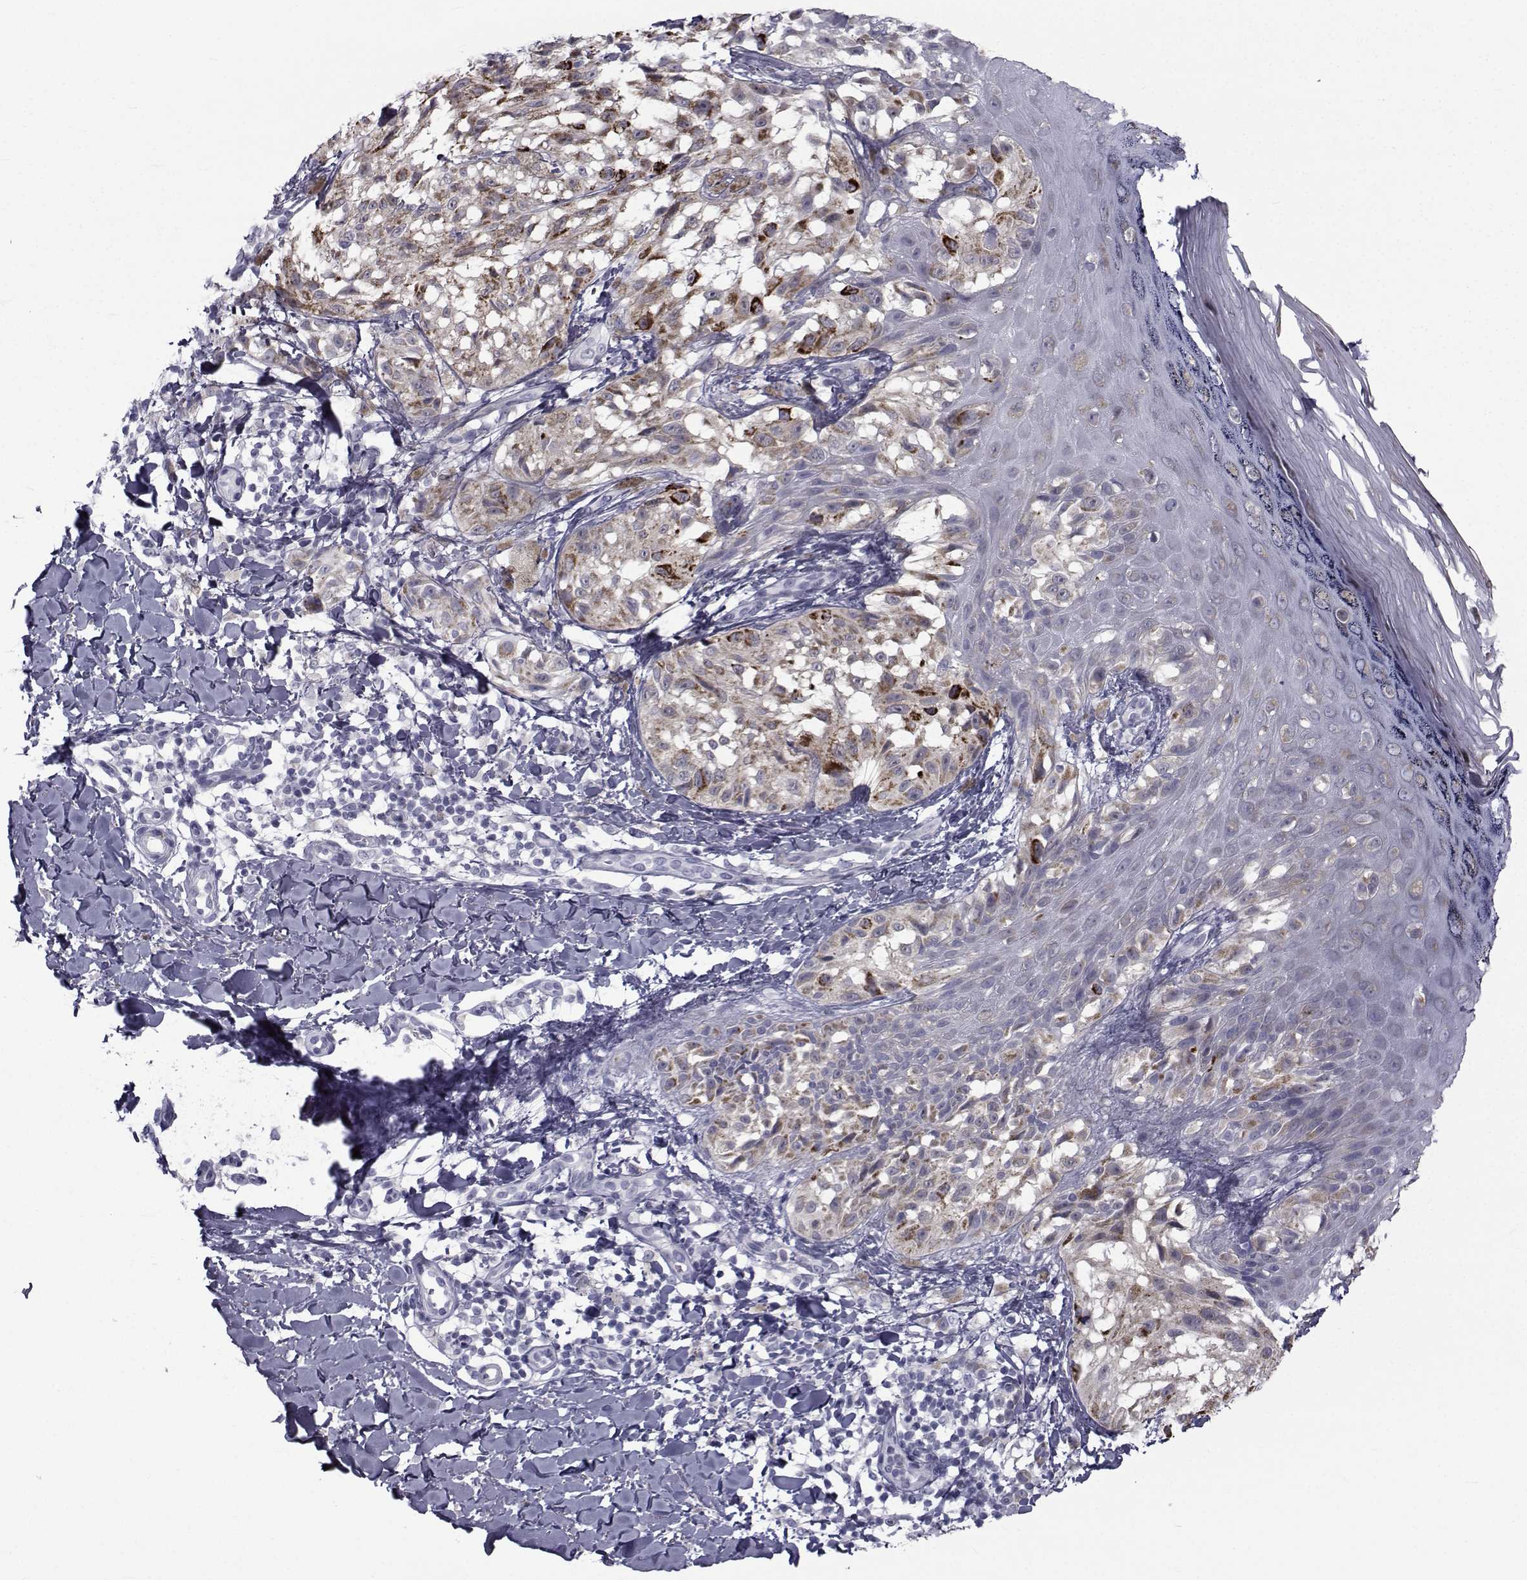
{"staining": {"intensity": "negative", "quantity": "none", "location": "none"}, "tissue": "melanoma", "cell_type": "Tumor cells", "image_type": "cancer", "snomed": [{"axis": "morphology", "description": "Malignant melanoma, NOS"}, {"axis": "topography", "description": "Skin"}], "caption": "The immunohistochemistry (IHC) photomicrograph has no significant positivity in tumor cells of malignant melanoma tissue.", "gene": "FDXR", "patient": {"sex": "male", "age": 36}}